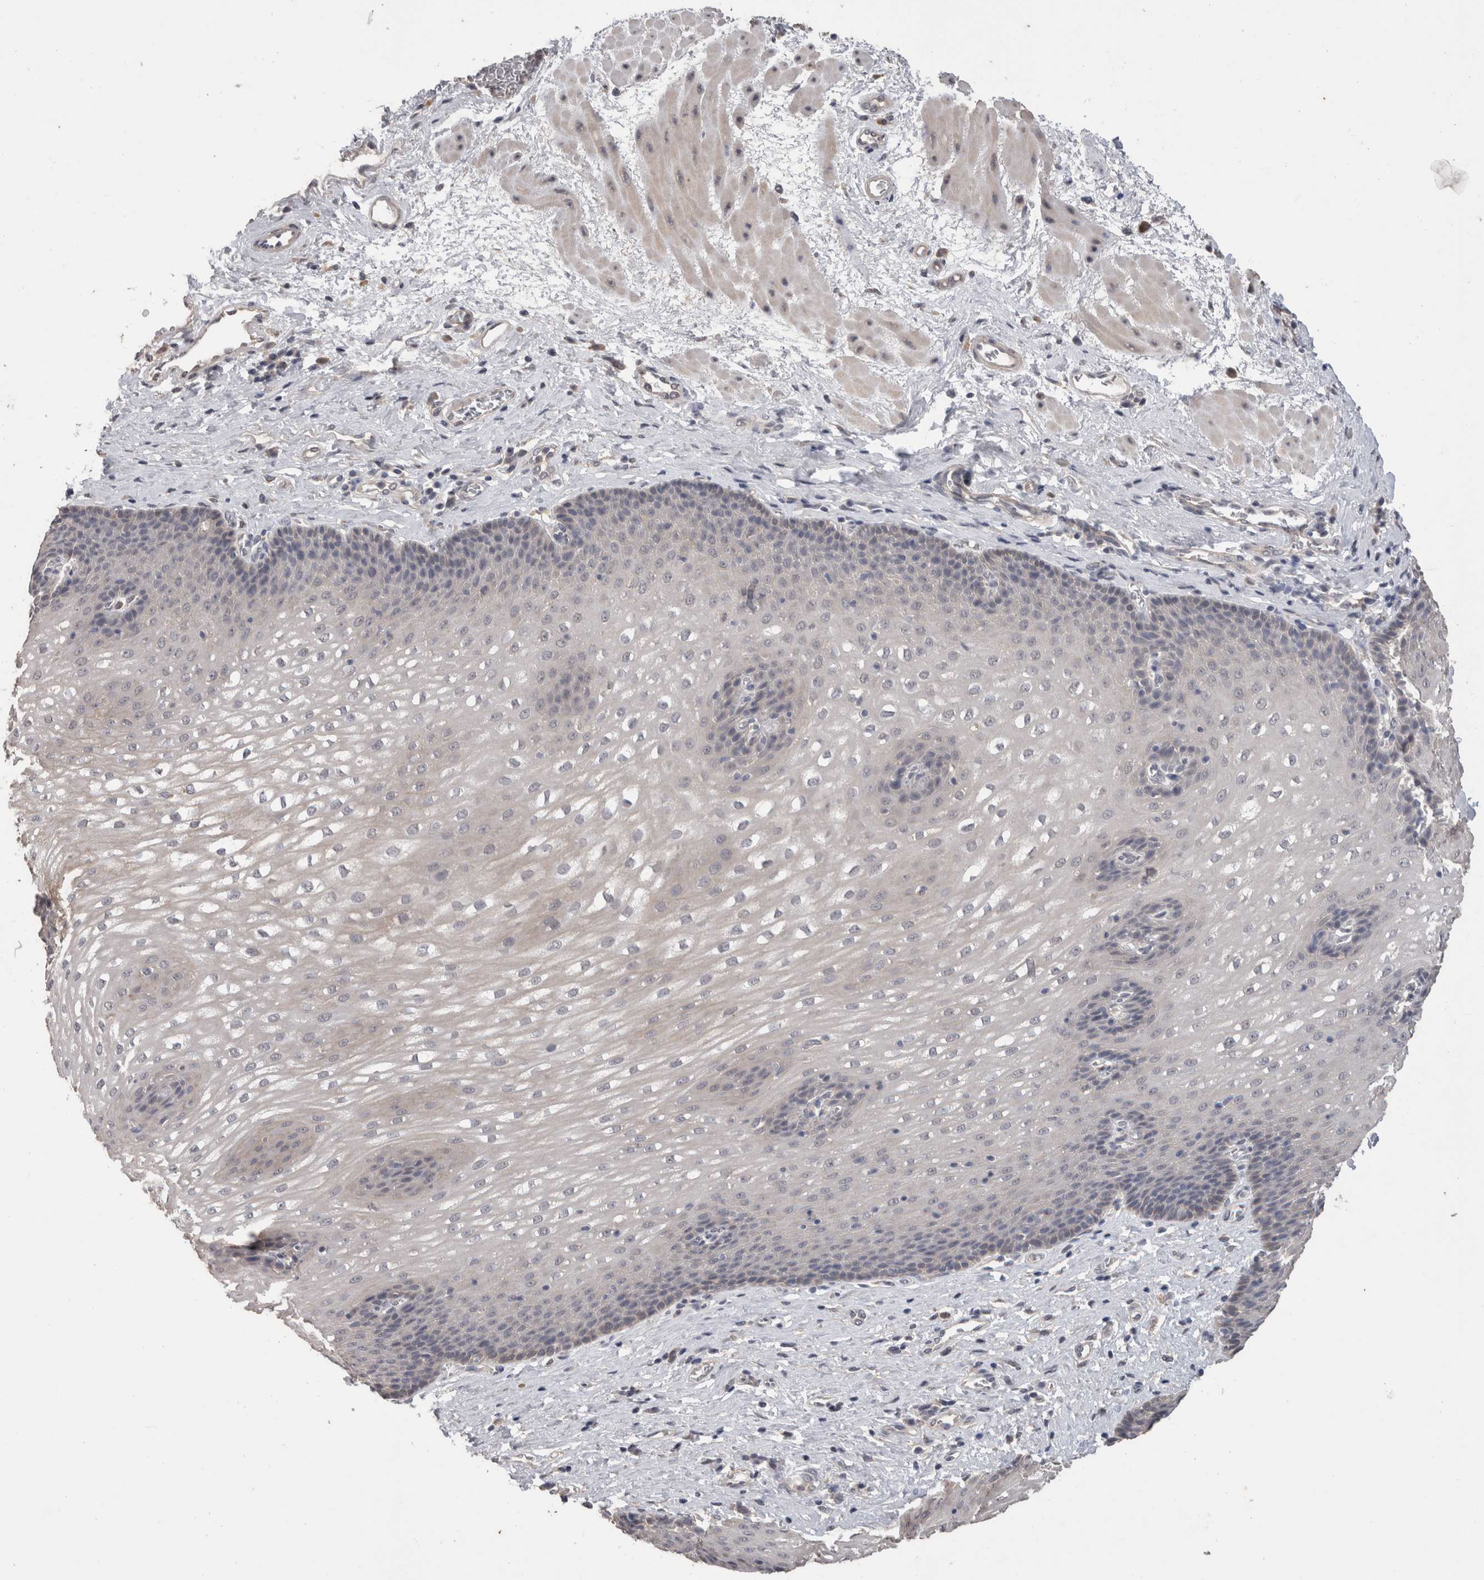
{"staining": {"intensity": "weak", "quantity": "<25%", "location": "cytoplasmic/membranous"}, "tissue": "esophagus", "cell_type": "Squamous epithelial cells", "image_type": "normal", "snomed": [{"axis": "morphology", "description": "Normal tissue, NOS"}, {"axis": "topography", "description": "Esophagus"}], "caption": "Immunohistochemistry (IHC) micrograph of benign esophagus: human esophagus stained with DAB (3,3'-diaminobenzidine) reveals no significant protein expression in squamous epithelial cells.", "gene": "FHOD3", "patient": {"sex": "male", "age": 48}}